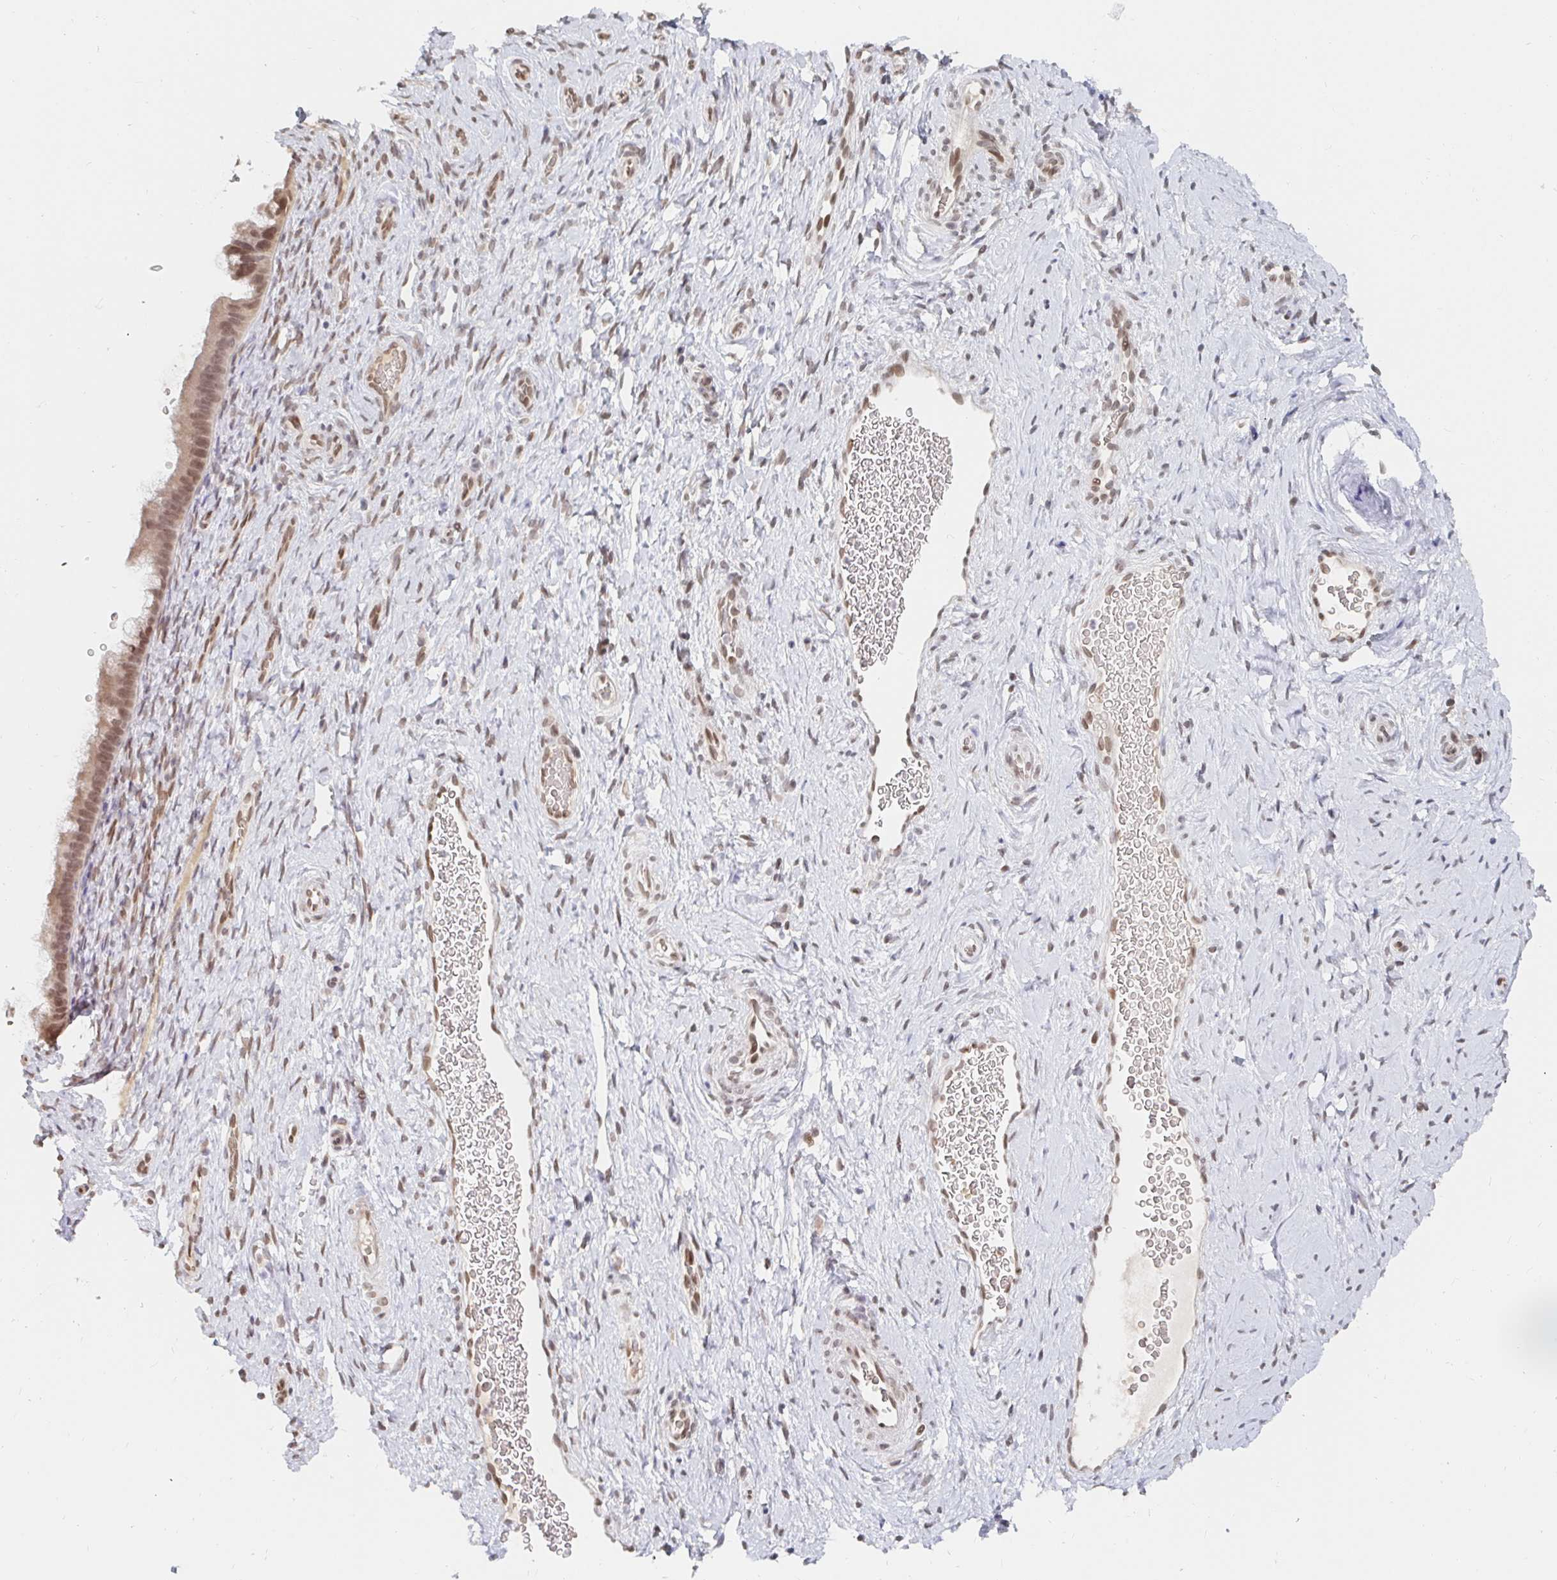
{"staining": {"intensity": "moderate", "quantity": ">75%", "location": "nuclear"}, "tissue": "cervix", "cell_type": "Glandular cells", "image_type": "normal", "snomed": [{"axis": "morphology", "description": "Normal tissue, NOS"}, {"axis": "topography", "description": "Cervix"}], "caption": "This micrograph shows immunohistochemistry (IHC) staining of normal cervix, with medium moderate nuclear positivity in approximately >75% of glandular cells.", "gene": "CHD2", "patient": {"sex": "female", "age": 34}}